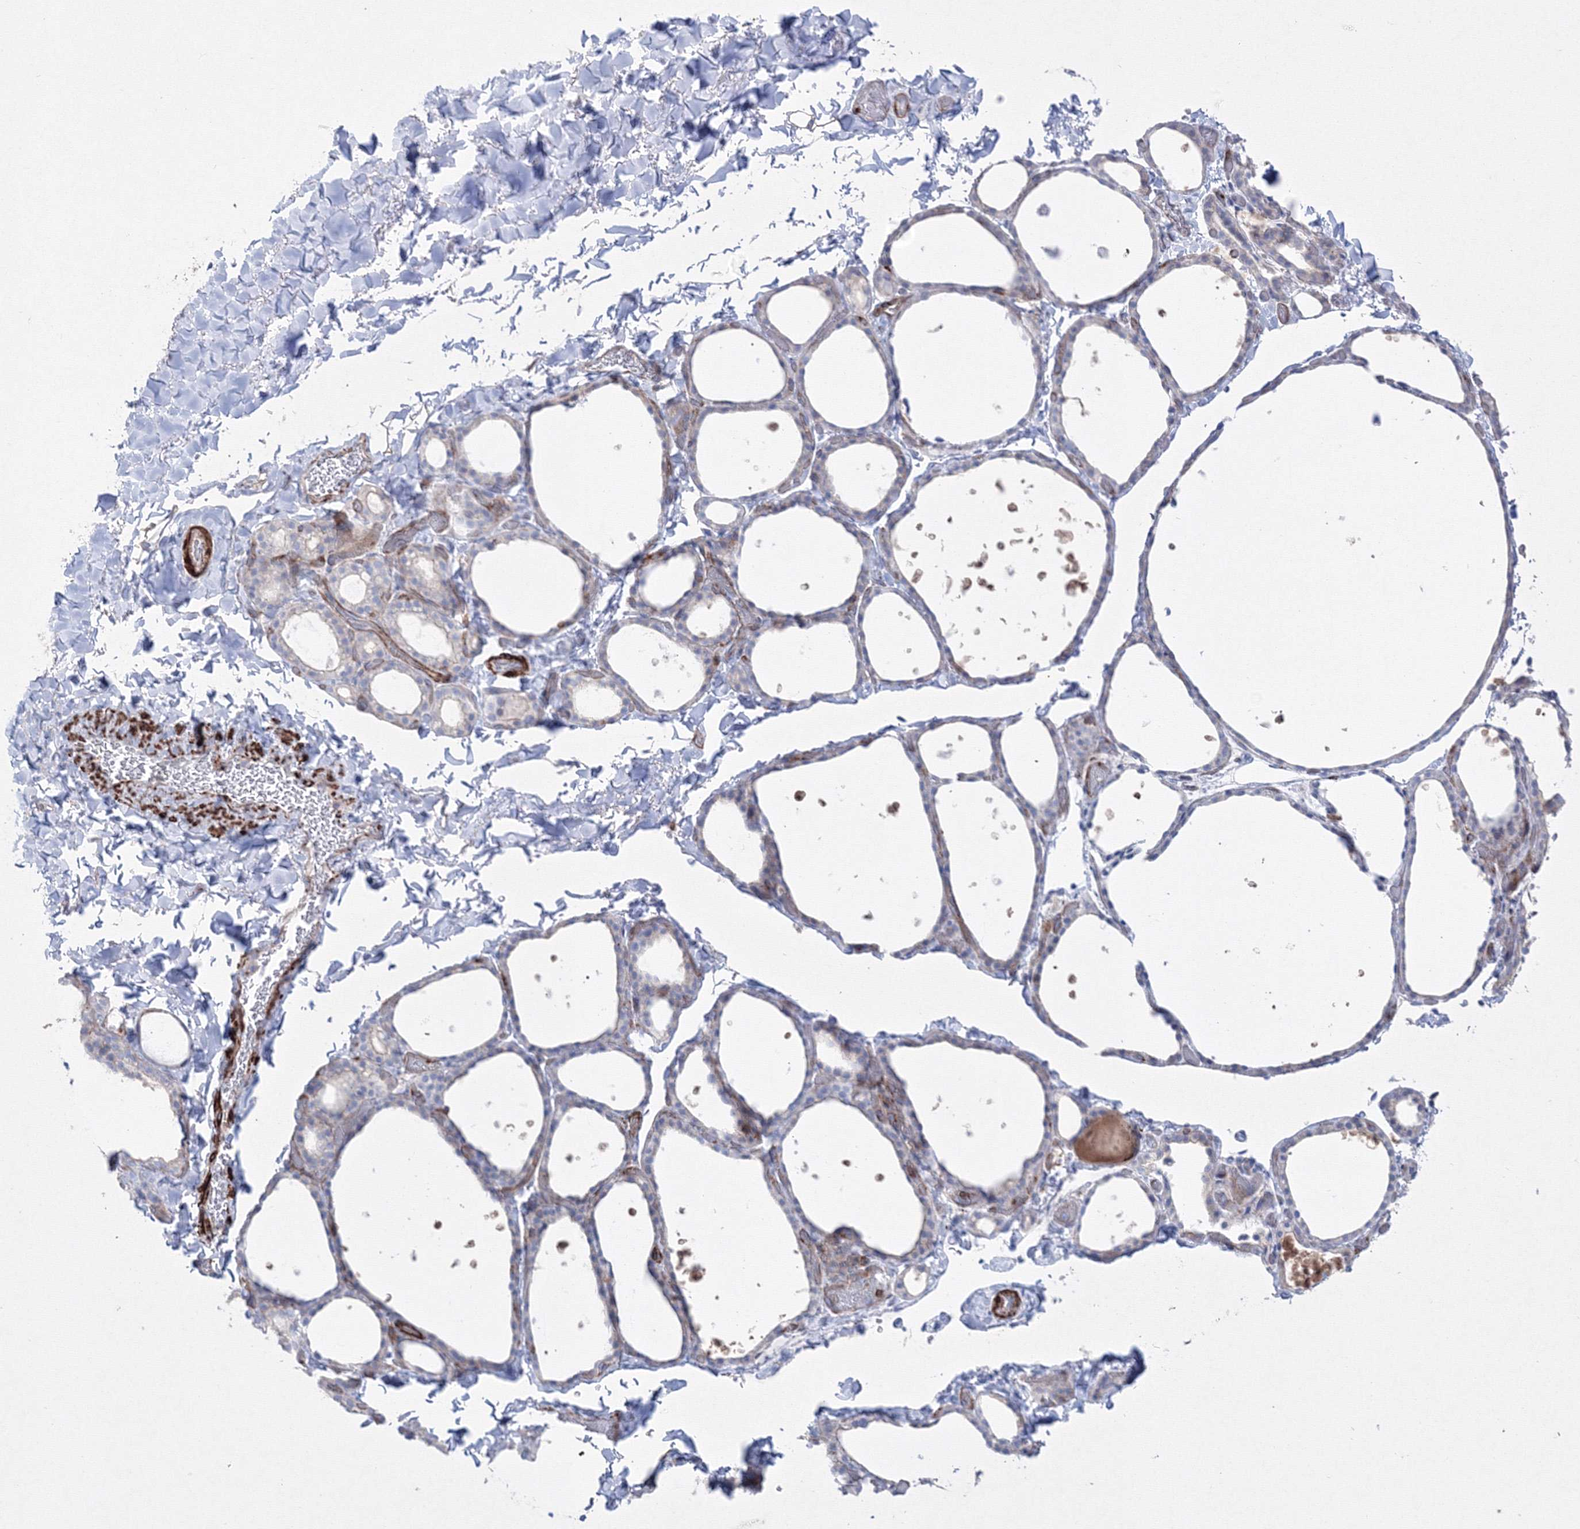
{"staining": {"intensity": "negative", "quantity": "none", "location": "none"}, "tissue": "thyroid gland", "cell_type": "Glandular cells", "image_type": "normal", "snomed": [{"axis": "morphology", "description": "Normal tissue, NOS"}, {"axis": "topography", "description": "Thyroid gland"}], "caption": "Immunohistochemical staining of benign thyroid gland displays no significant expression in glandular cells.", "gene": "GPR82", "patient": {"sex": "female", "age": 44}}